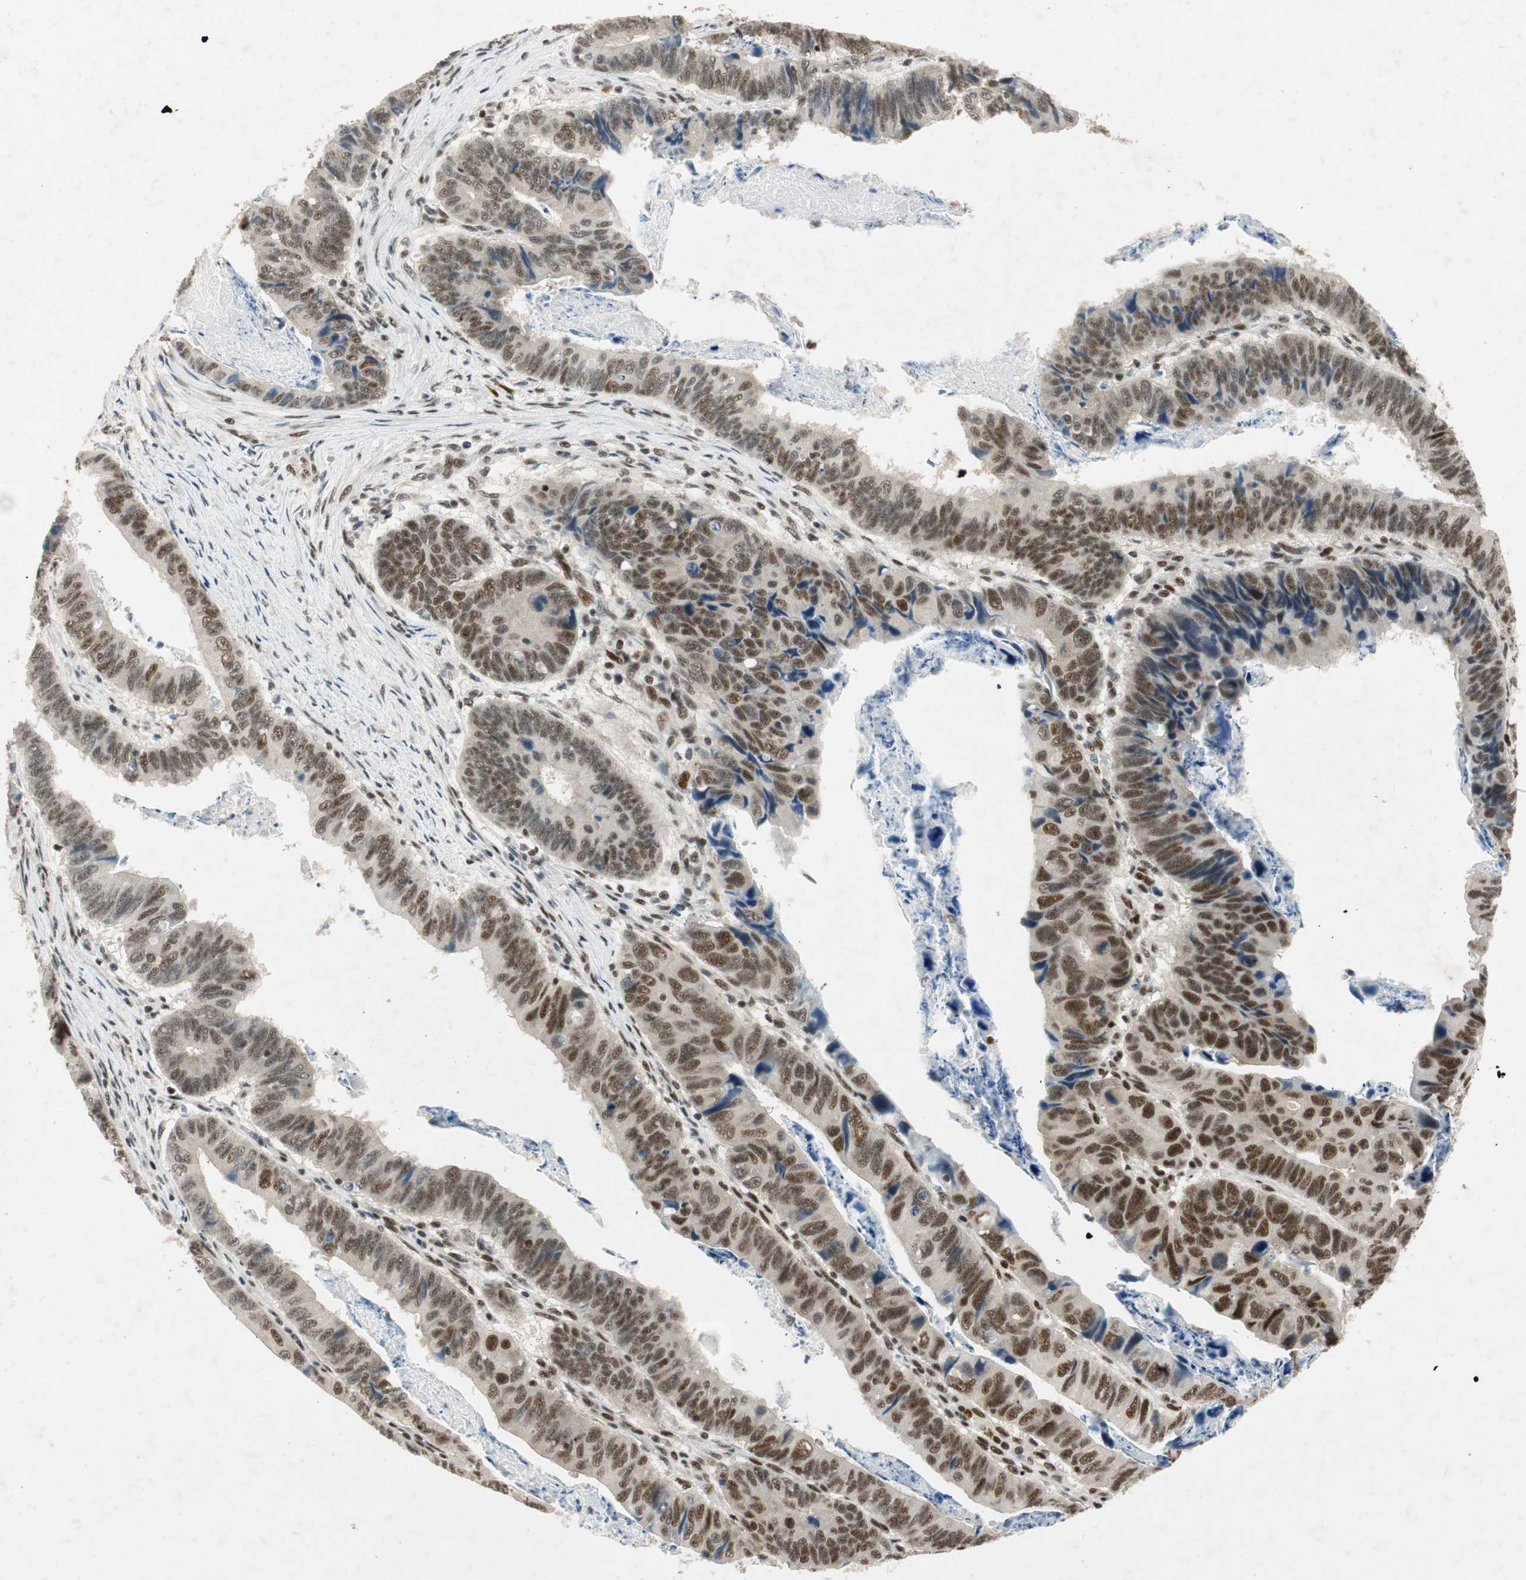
{"staining": {"intensity": "strong", "quantity": ">75%", "location": "nuclear"}, "tissue": "stomach cancer", "cell_type": "Tumor cells", "image_type": "cancer", "snomed": [{"axis": "morphology", "description": "Adenocarcinoma, NOS"}, {"axis": "topography", "description": "Stomach, lower"}], "caption": "Stomach cancer stained with immunohistochemistry reveals strong nuclear staining in approximately >75% of tumor cells. Nuclei are stained in blue.", "gene": "NCBP3", "patient": {"sex": "male", "age": 77}}